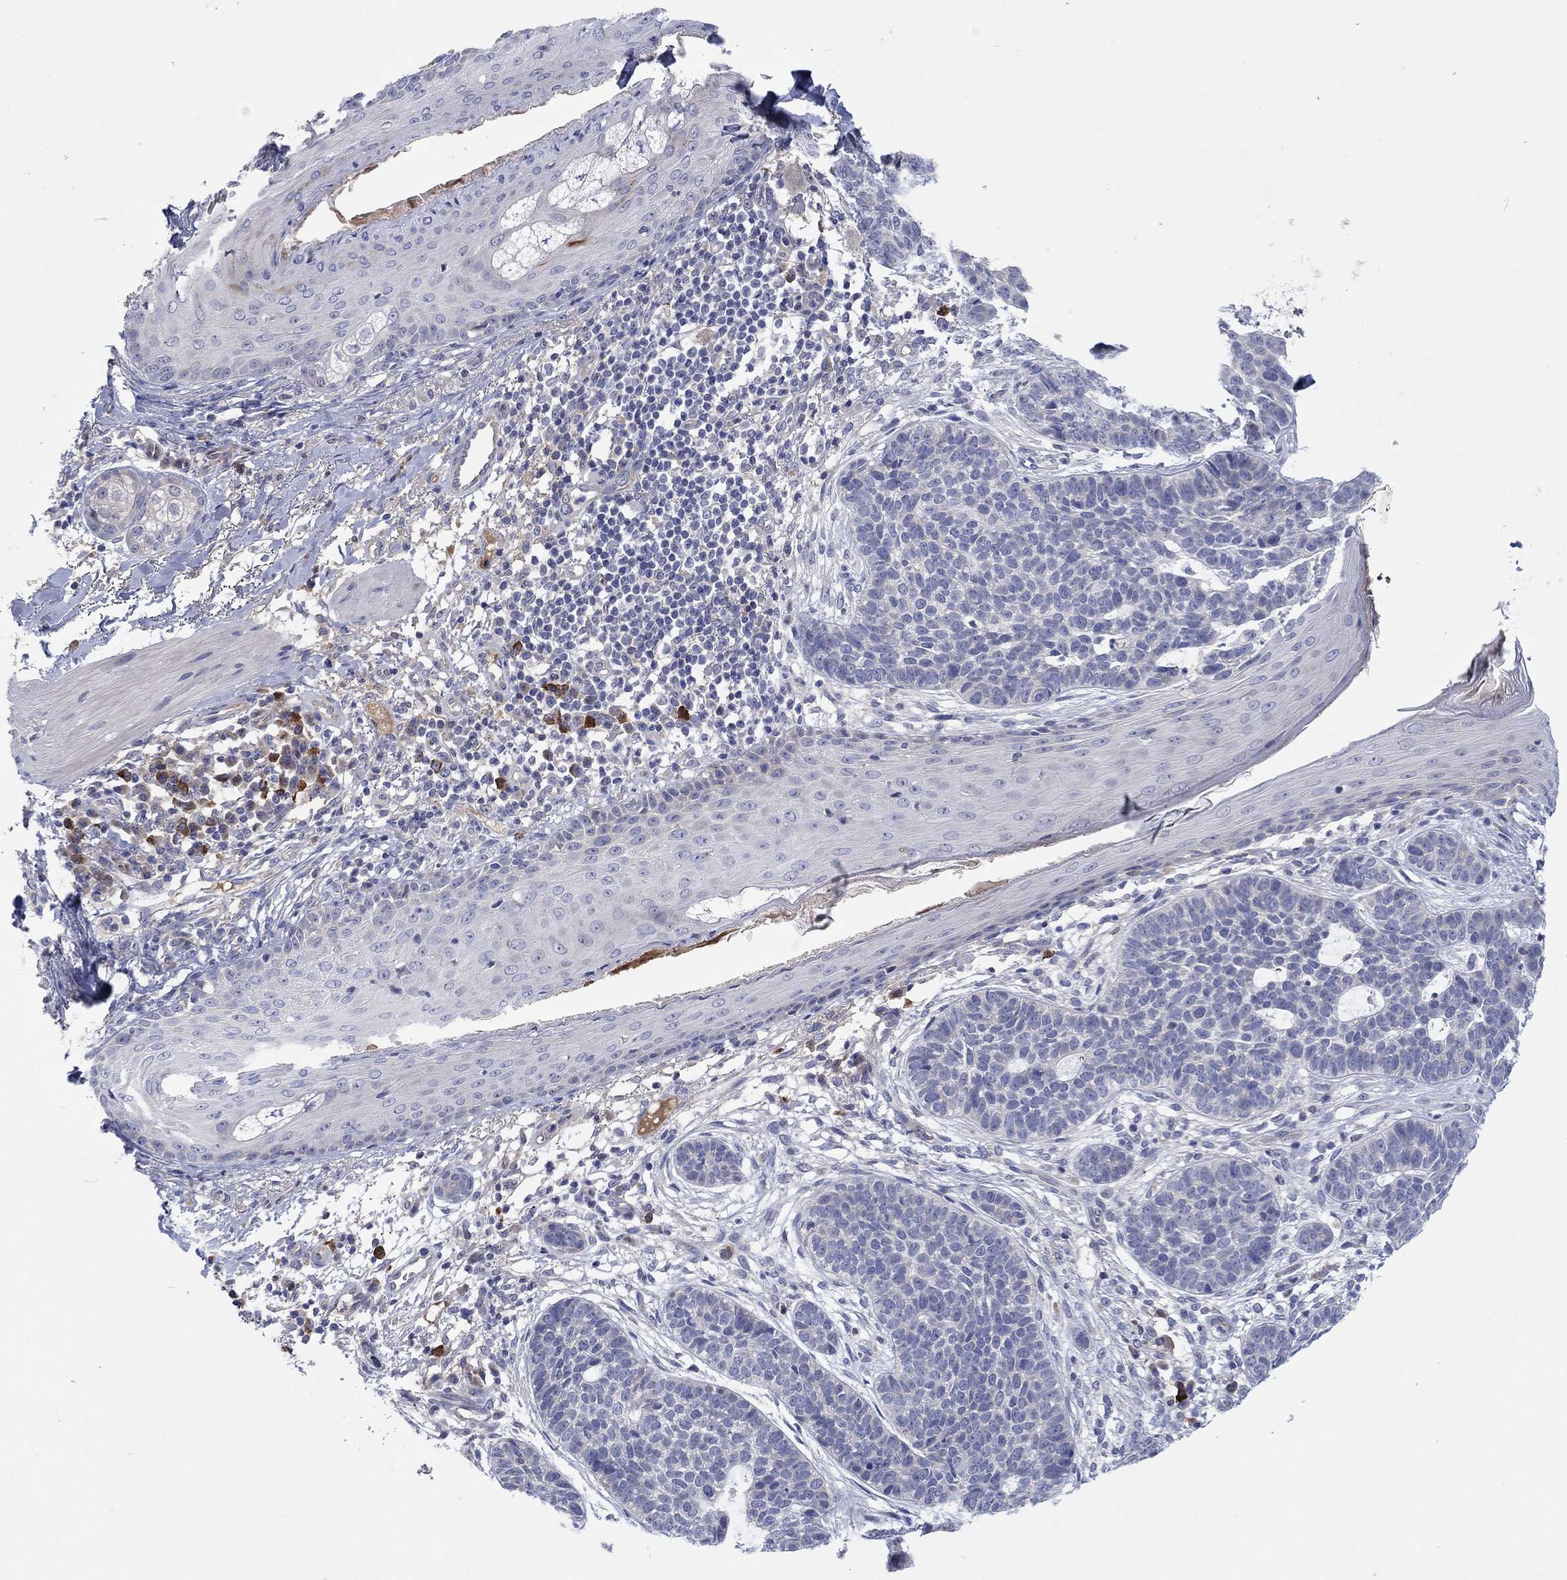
{"staining": {"intensity": "negative", "quantity": "none", "location": "none"}, "tissue": "skin cancer", "cell_type": "Tumor cells", "image_type": "cancer", "snomed": [{"axis": "morphology", "description": "Squamous cell carcinoma, NOS"}, {"axis": "topography", "description": "Skin"}], "caption": "Immunohistochemical staining of skin squamous cell carcinoma reveals no significant positivity in tumor cells.", "gene": "PLCL2", "patient": {"sex": "male", "age": 88}}